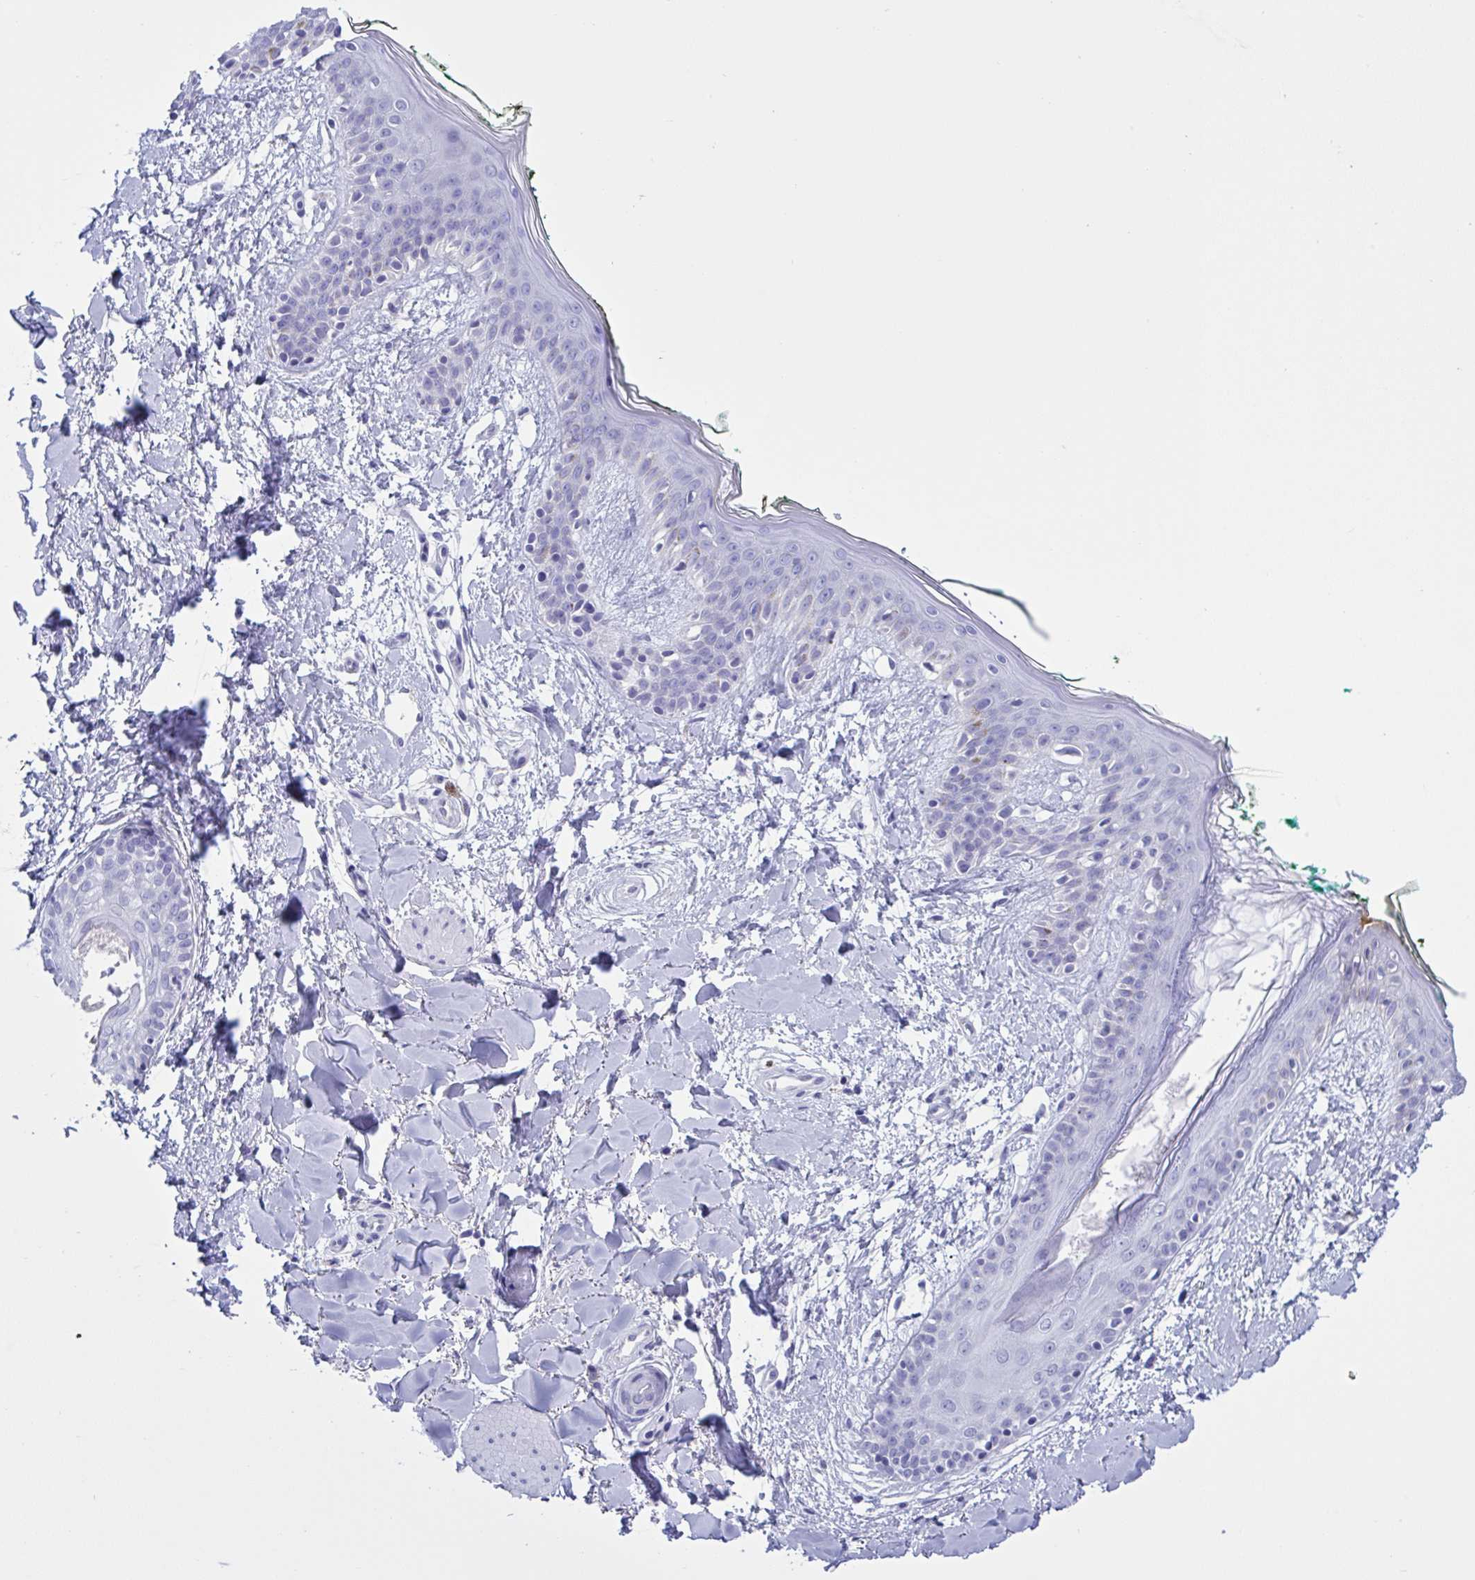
{"staining": {"intensity": "negative", "quantity": "none", "location": "none"}, "tissue": "skin", "cell_type": "Fibroblasts", "image_type": "normal", "snomed": [{"axis": "morphology", "description": "Normal tissue, NOS"}, {"axis": "topography", "description": "Skin"}], "caption": "DAB immunohistochemical staining of benign skin exhibits no significant positivity in fibroblasts.", "gene": "USP35", "patient": {"sex": "female", "age": 34}}